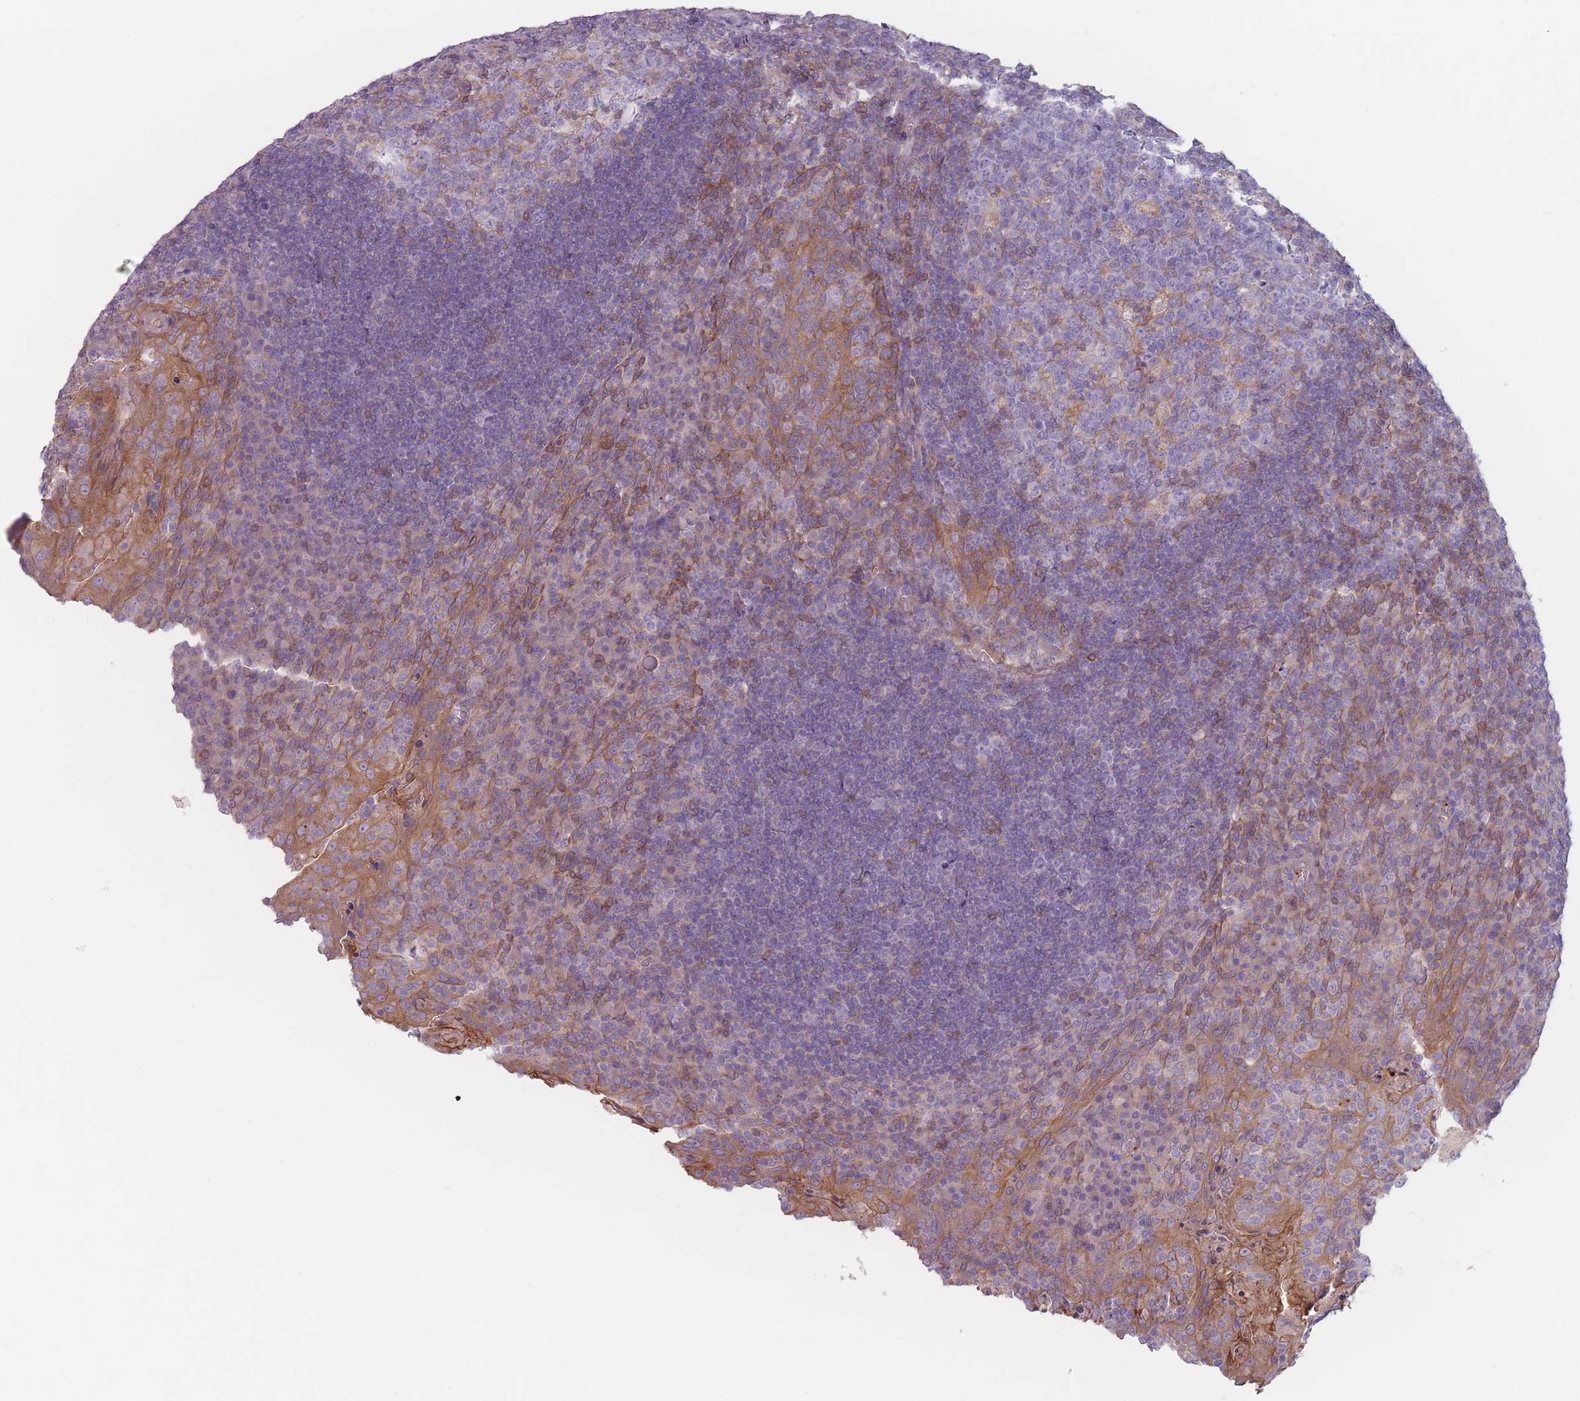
{"staining": {"intensity": "weak", "quantity": "<25%", "location": "cytoplasmic/membranous"}, "tissue": "tonsil", "cell_type": "Germinal center cells", "image_type": "normal", "snomed": [{"axis": "morphology", "description": "Normal tissue, NOS"}, {"axis": "topography", "description": "Tonsil"}], "caption": "DAB immunohistochemical staining of normal human tonsil demonstrates no significant expression in germinal center cells.", "gene": "HSBP1L1", "patient": {"sex": "male", "age": 17}}